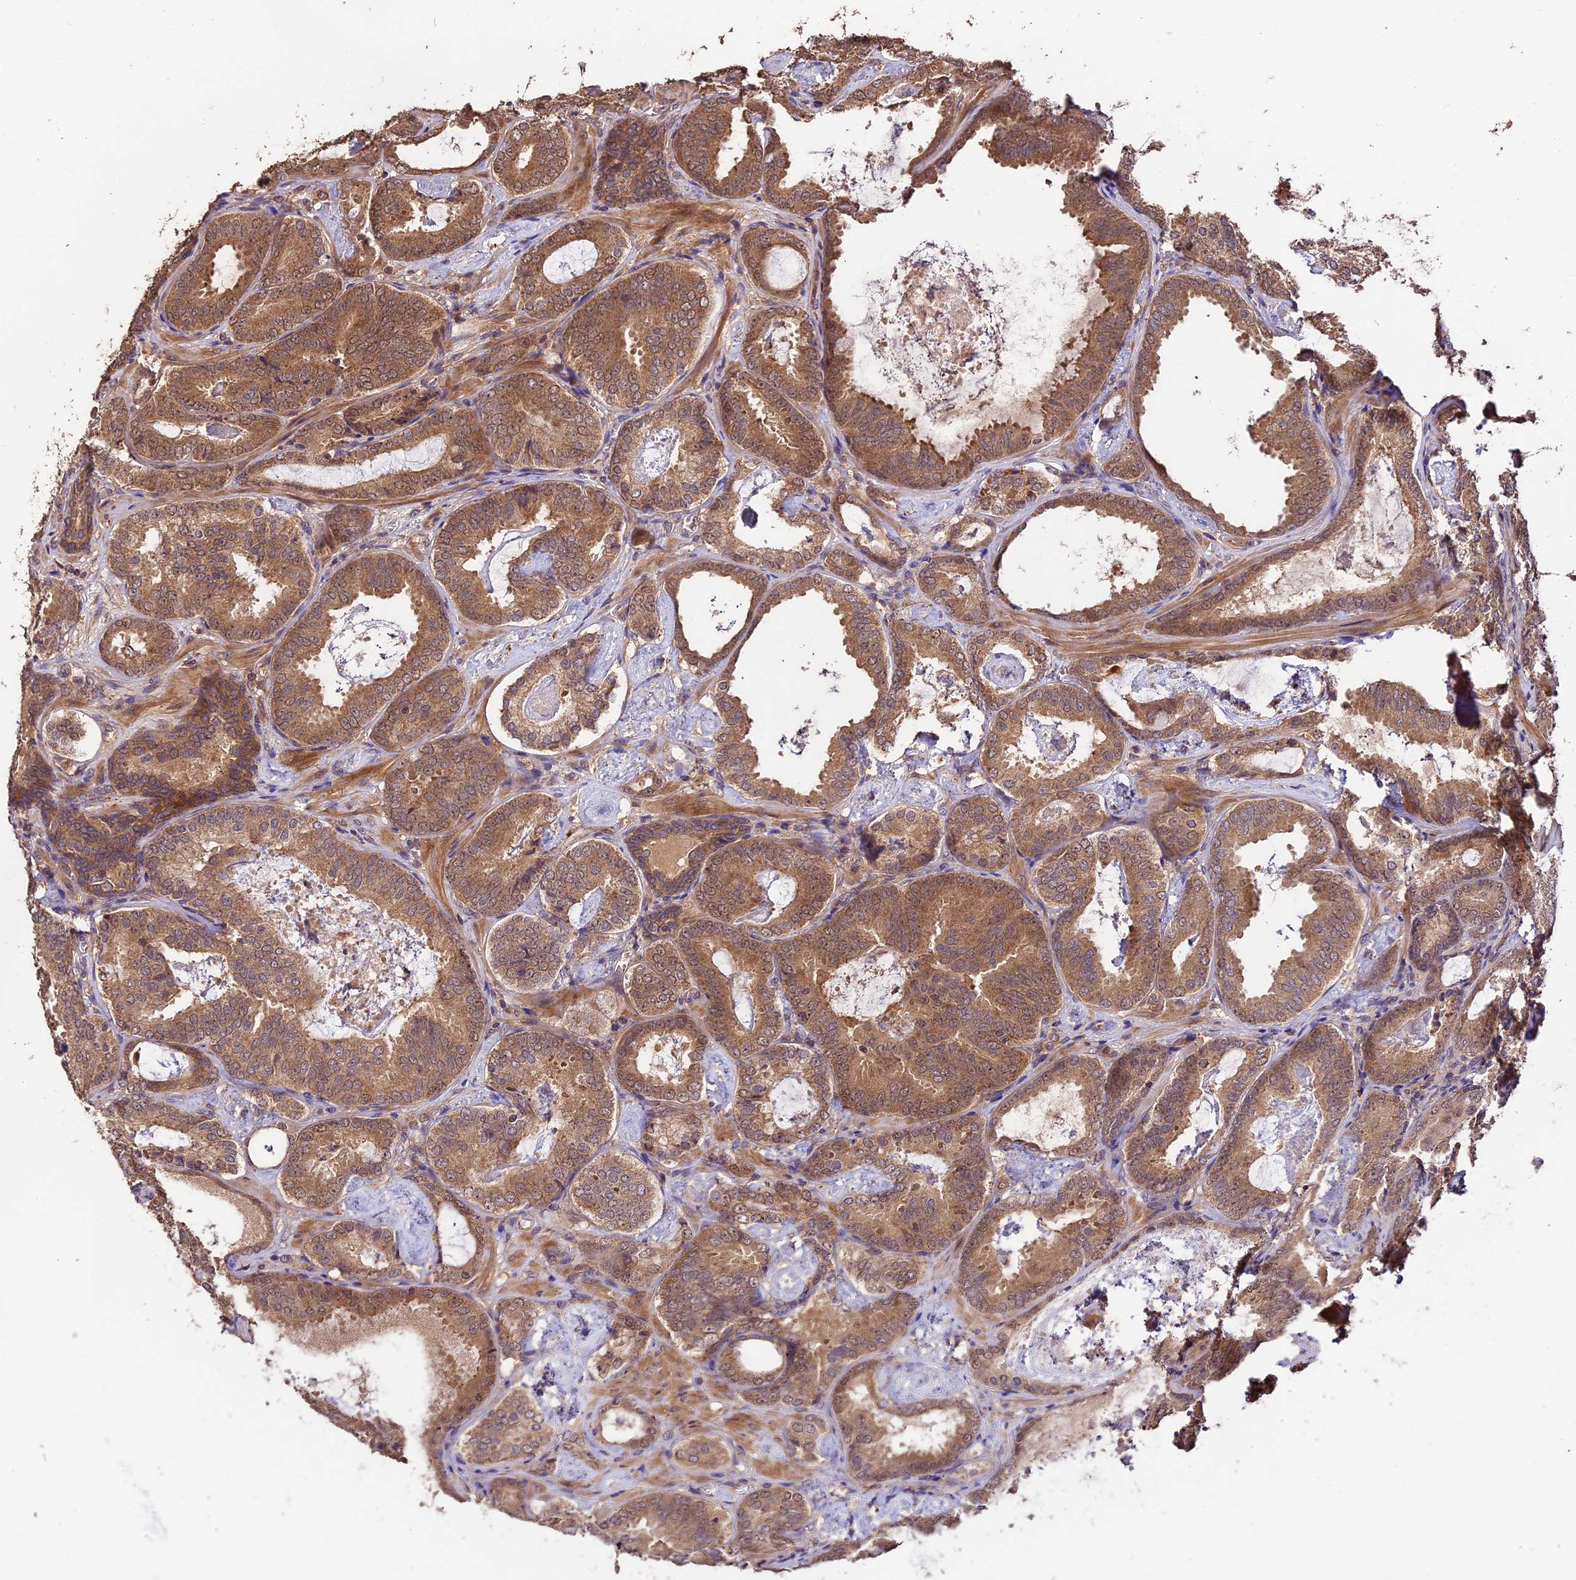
{"staining": {"intensity": "moderate", "quantity": ">75%", "location": "cytoplasmic/membranous"}, "tissue": "prostate cancer", "cell_type": "Tumor cells", "image_type": "cancer", "snomed": [{"axis": "morphology", "description": "Adenocarcinoma, Low grade"}, {"axis": "topography", "description": "Prostate"}], "caption": "Moderate cytoplasmic/membranous staining is present in about >75% of tumor cells in adenocarcinoma (low-grade) (prostate). The staining was performed using DAB, with brown indicating positive protein expression. Nuclei are stained blue with hematoxylin.", "gene": "TRMT1", "patient": {"sex": "male", "age": 60}}